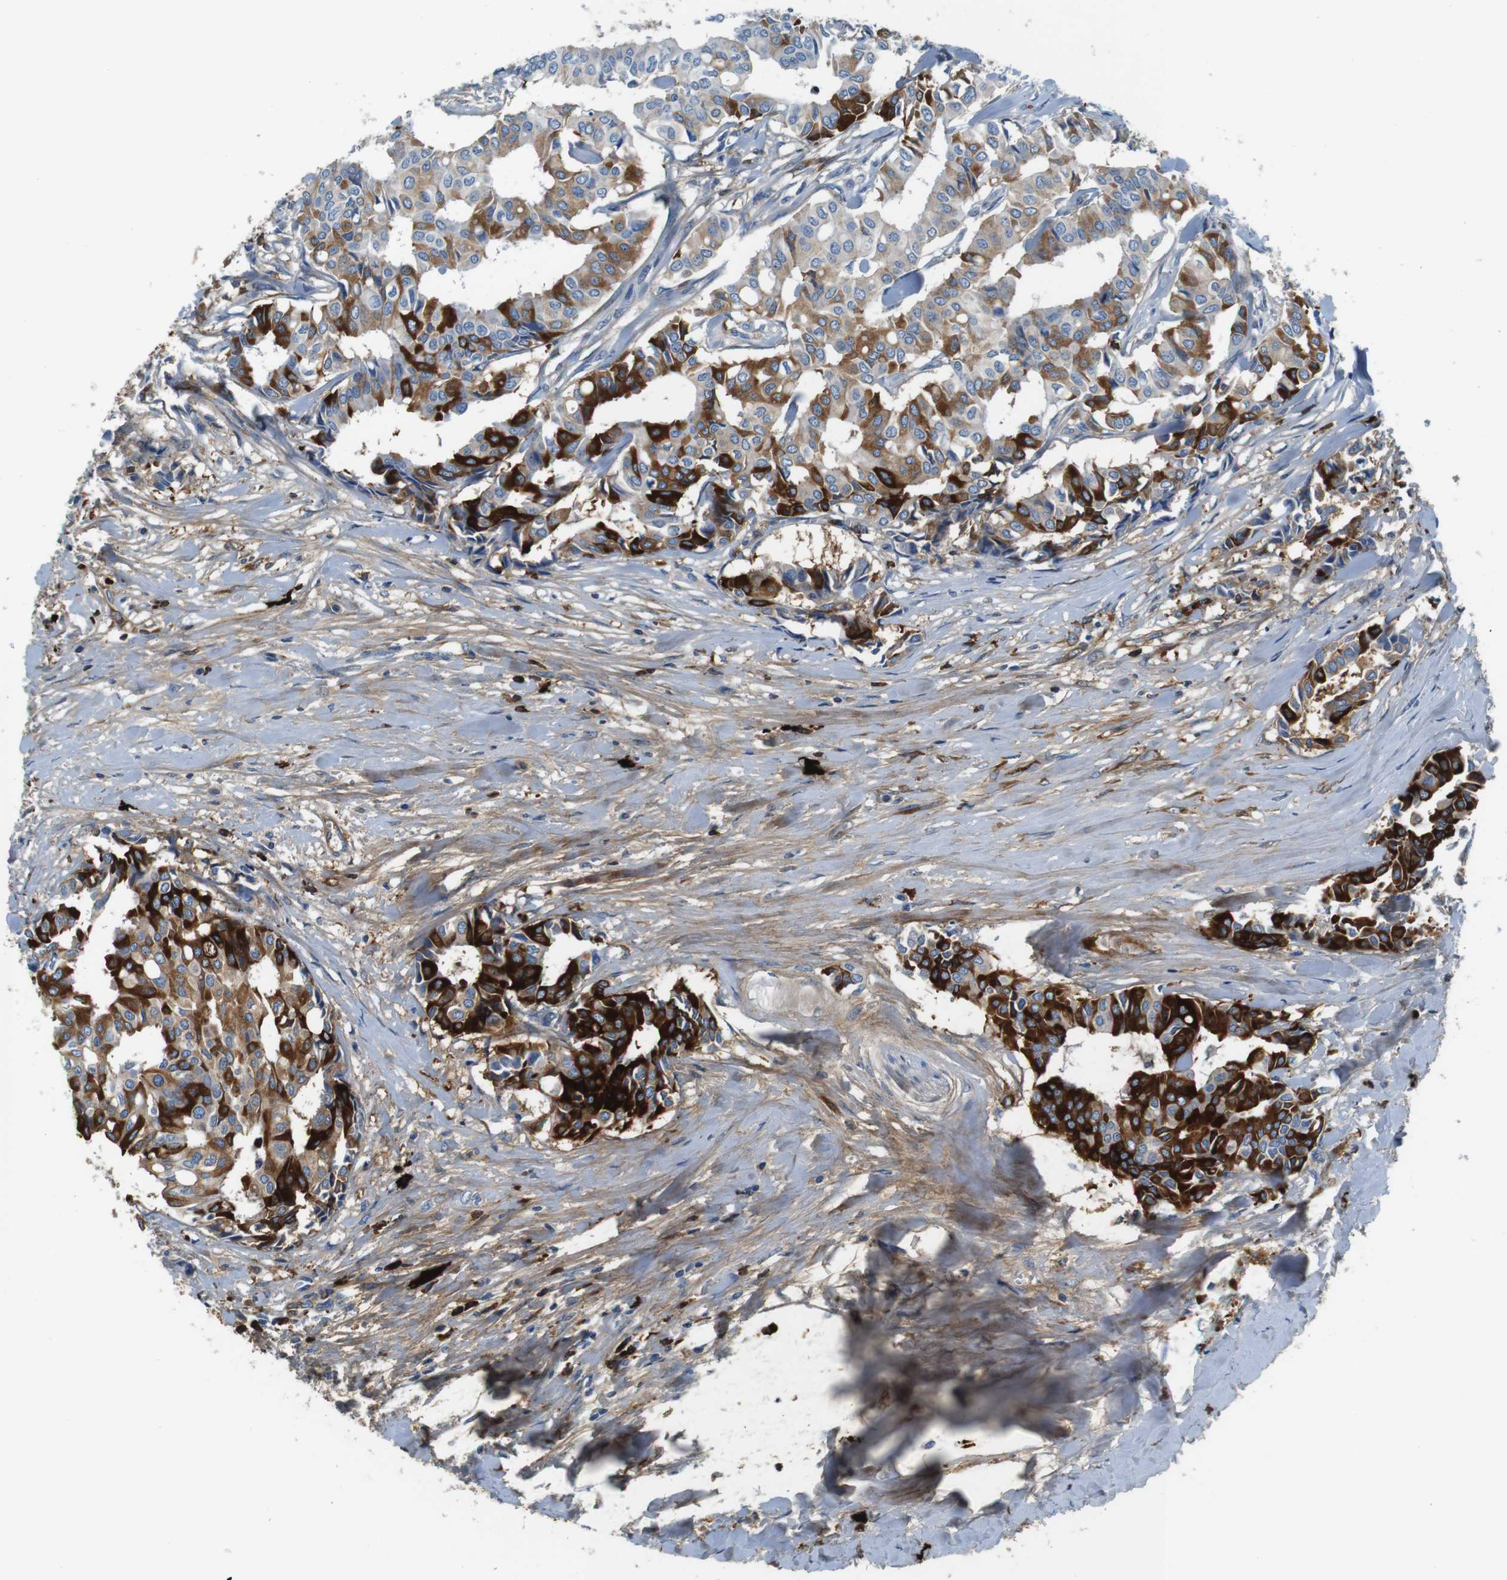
{"staining": {"intensity": "strong", "quantity": "25%-75%", "location": "cytoplasmic/membranous"}, "tissue": "head and neck cancer", "cell_type": "Tumor cells", "image_type": "cancer", "snomed": [{"axis": "morphology", "description": "Adenocarcinoma, NOS"}, {"axis": "topography", "description": "Salivary gland"}, {"axis": "topography", "description": "Head-Neck"}], "caption": "Protein expression analysis of head and neck cancer displays strong cytoplasmic/membranous positivity in approximately 25%-75% of tumor cells.", "gene": "IGHD", "patient": {"sex": "female", "age": 59}}